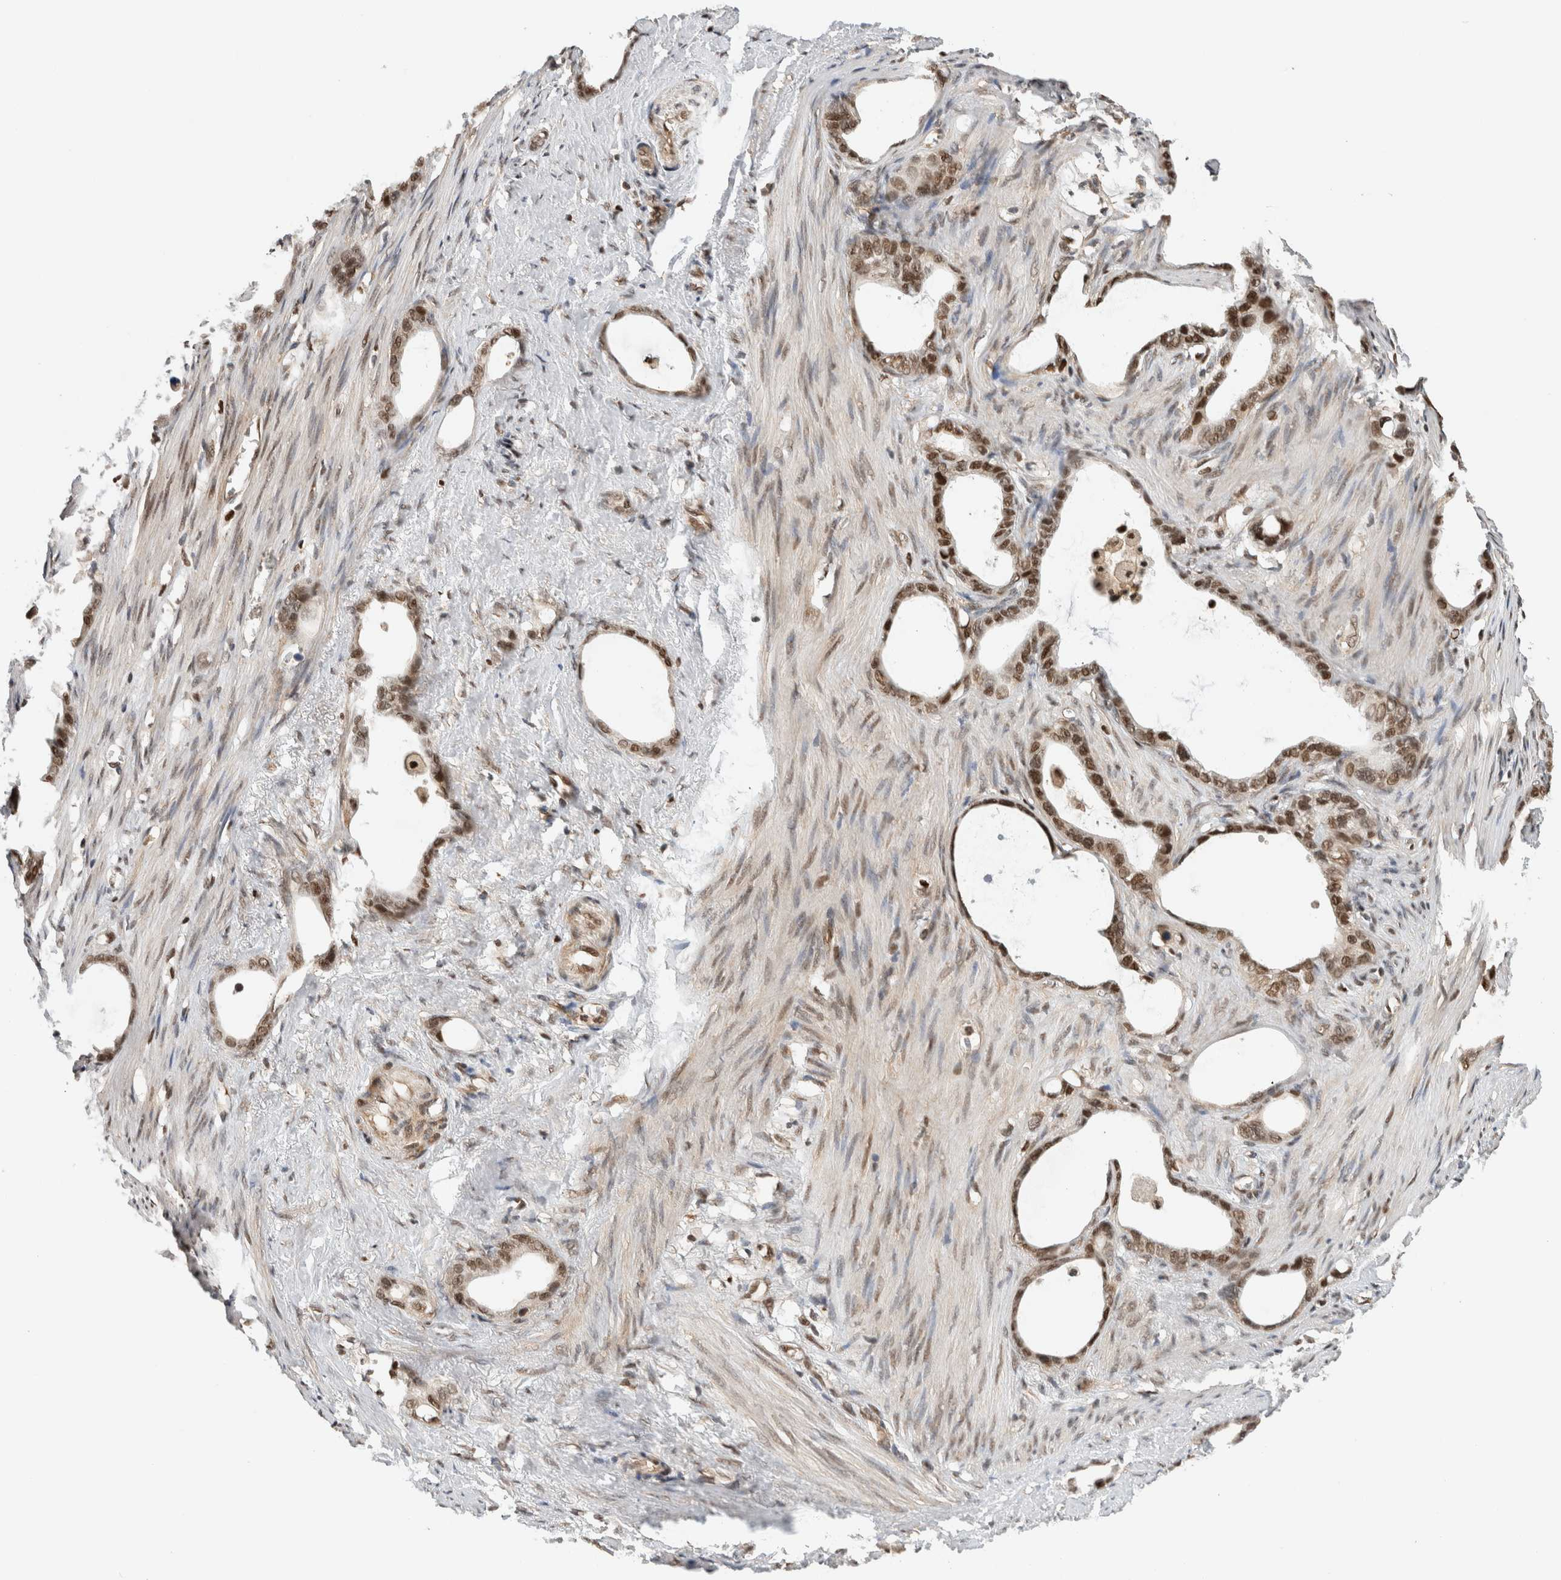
{"staining": {"intensity": "moderate", "quantity": ">75%", "location": "nuclear"}, "tissue": "stomach cancer", "cell_type": "Tumor cells", "image_type": "cancer", "snomed": [{"axis": "morphology", "description": "Adenocarcinoma, NOS"}, {"axis": "topography", "description": "Stomach"}], "caption": "Immunohistochemical staining of human adenocarcinoma (stomach) shows medium levels of moderate nuclear expression in approximately >75% of tumor cells.", "gene": "SNRNP40", "patient": {"sex": "female", "age": 75}}